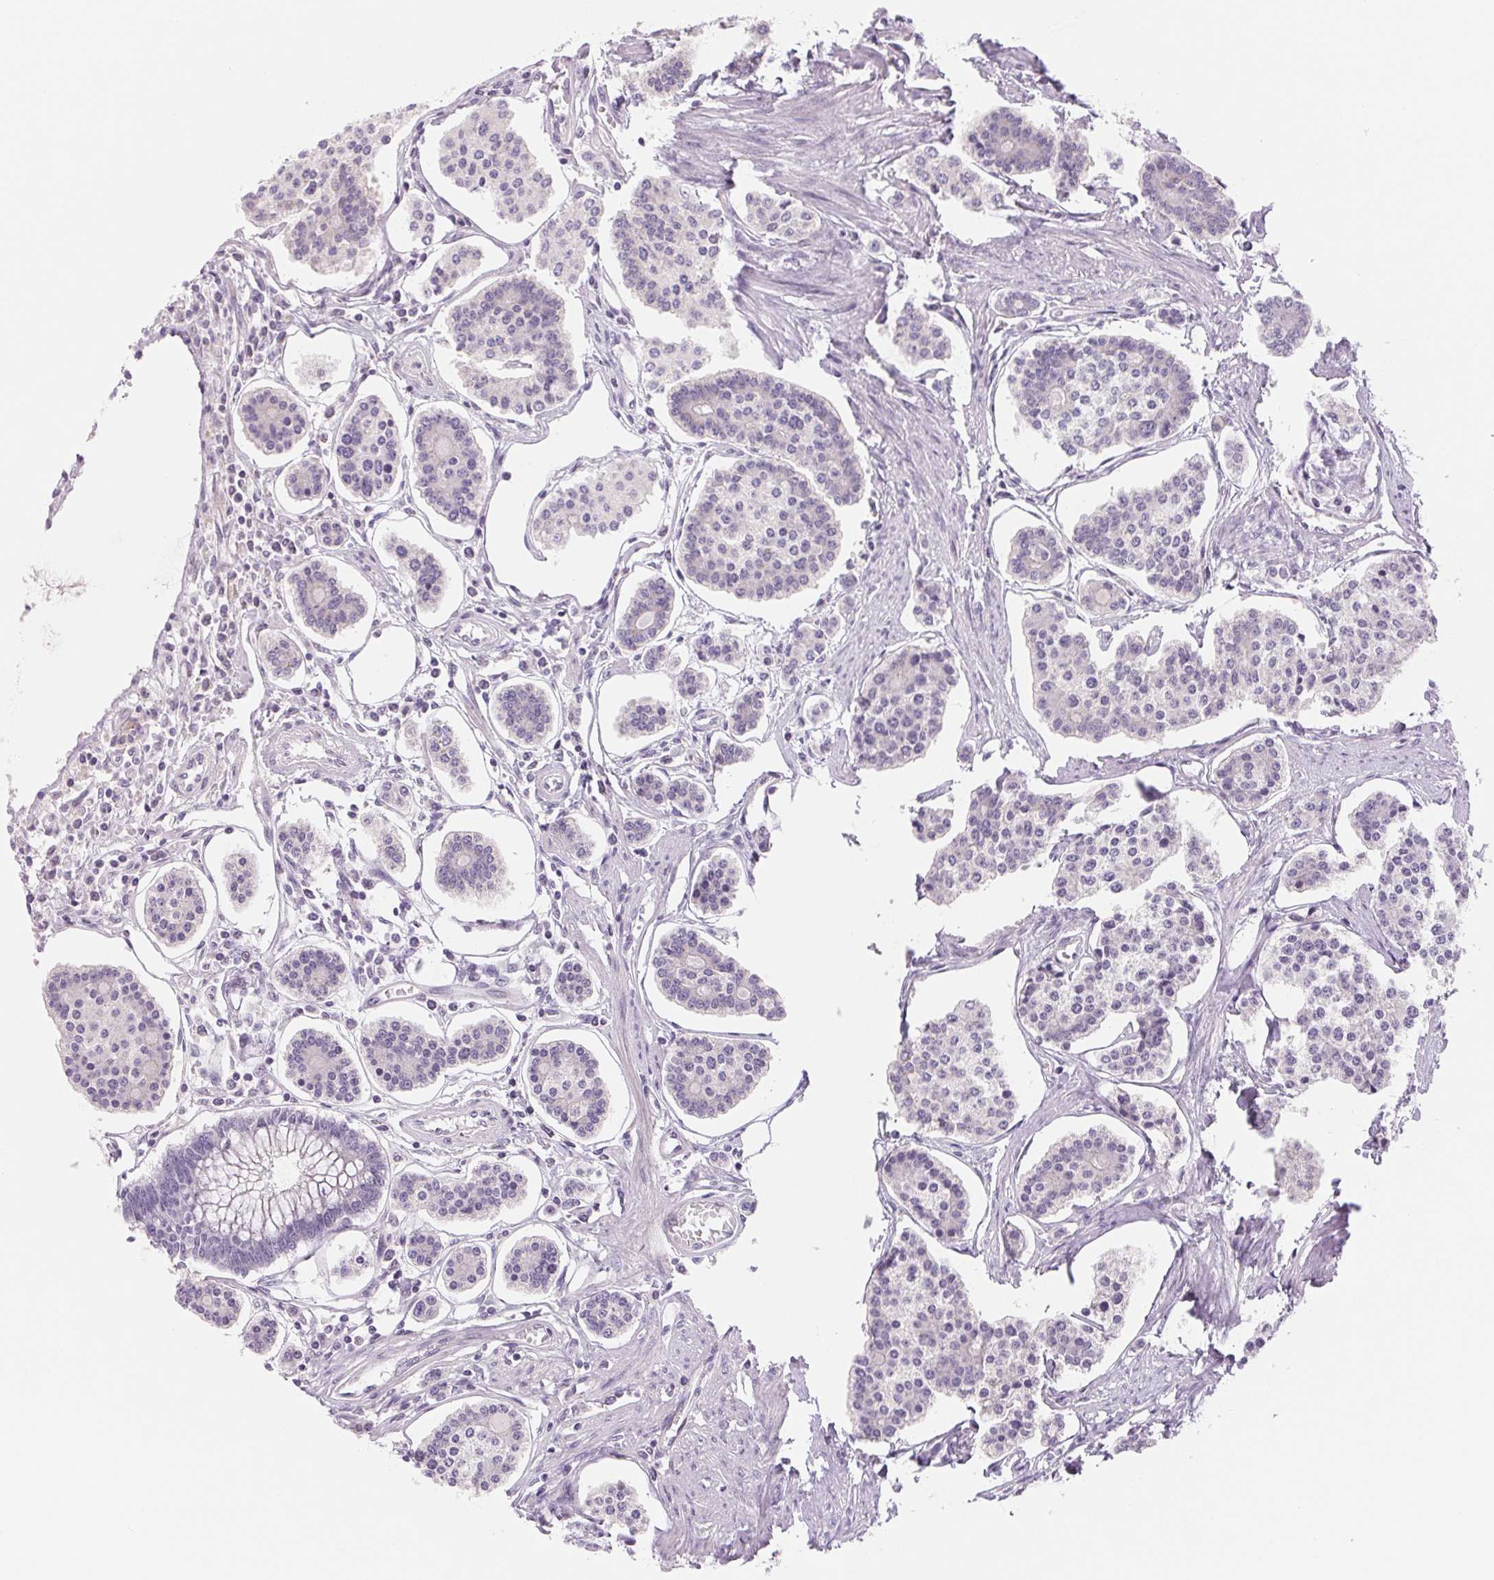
{"staining": {"intensity": "negative", "quantity": "none", "location": "none"}, "tissue": "carcinoid", "cell_type": "Tumor cells", "image_type": "cancer", "snomed": [{"axis": "morphology", "description": "Carcinoid, malignant, NOS"}, {"axis": "topography", "description": "Small intestine"}], "caption": "Immunohistochemical staining of carcinoid displays no significant expression in tumor cells. (Stains: DAB IHC with hematoxylin counter stain, Microscopy: brightfield microscopy at high magnification).", "gene": "CCDC168", "patient": {"sex": "female", "age": 65}}